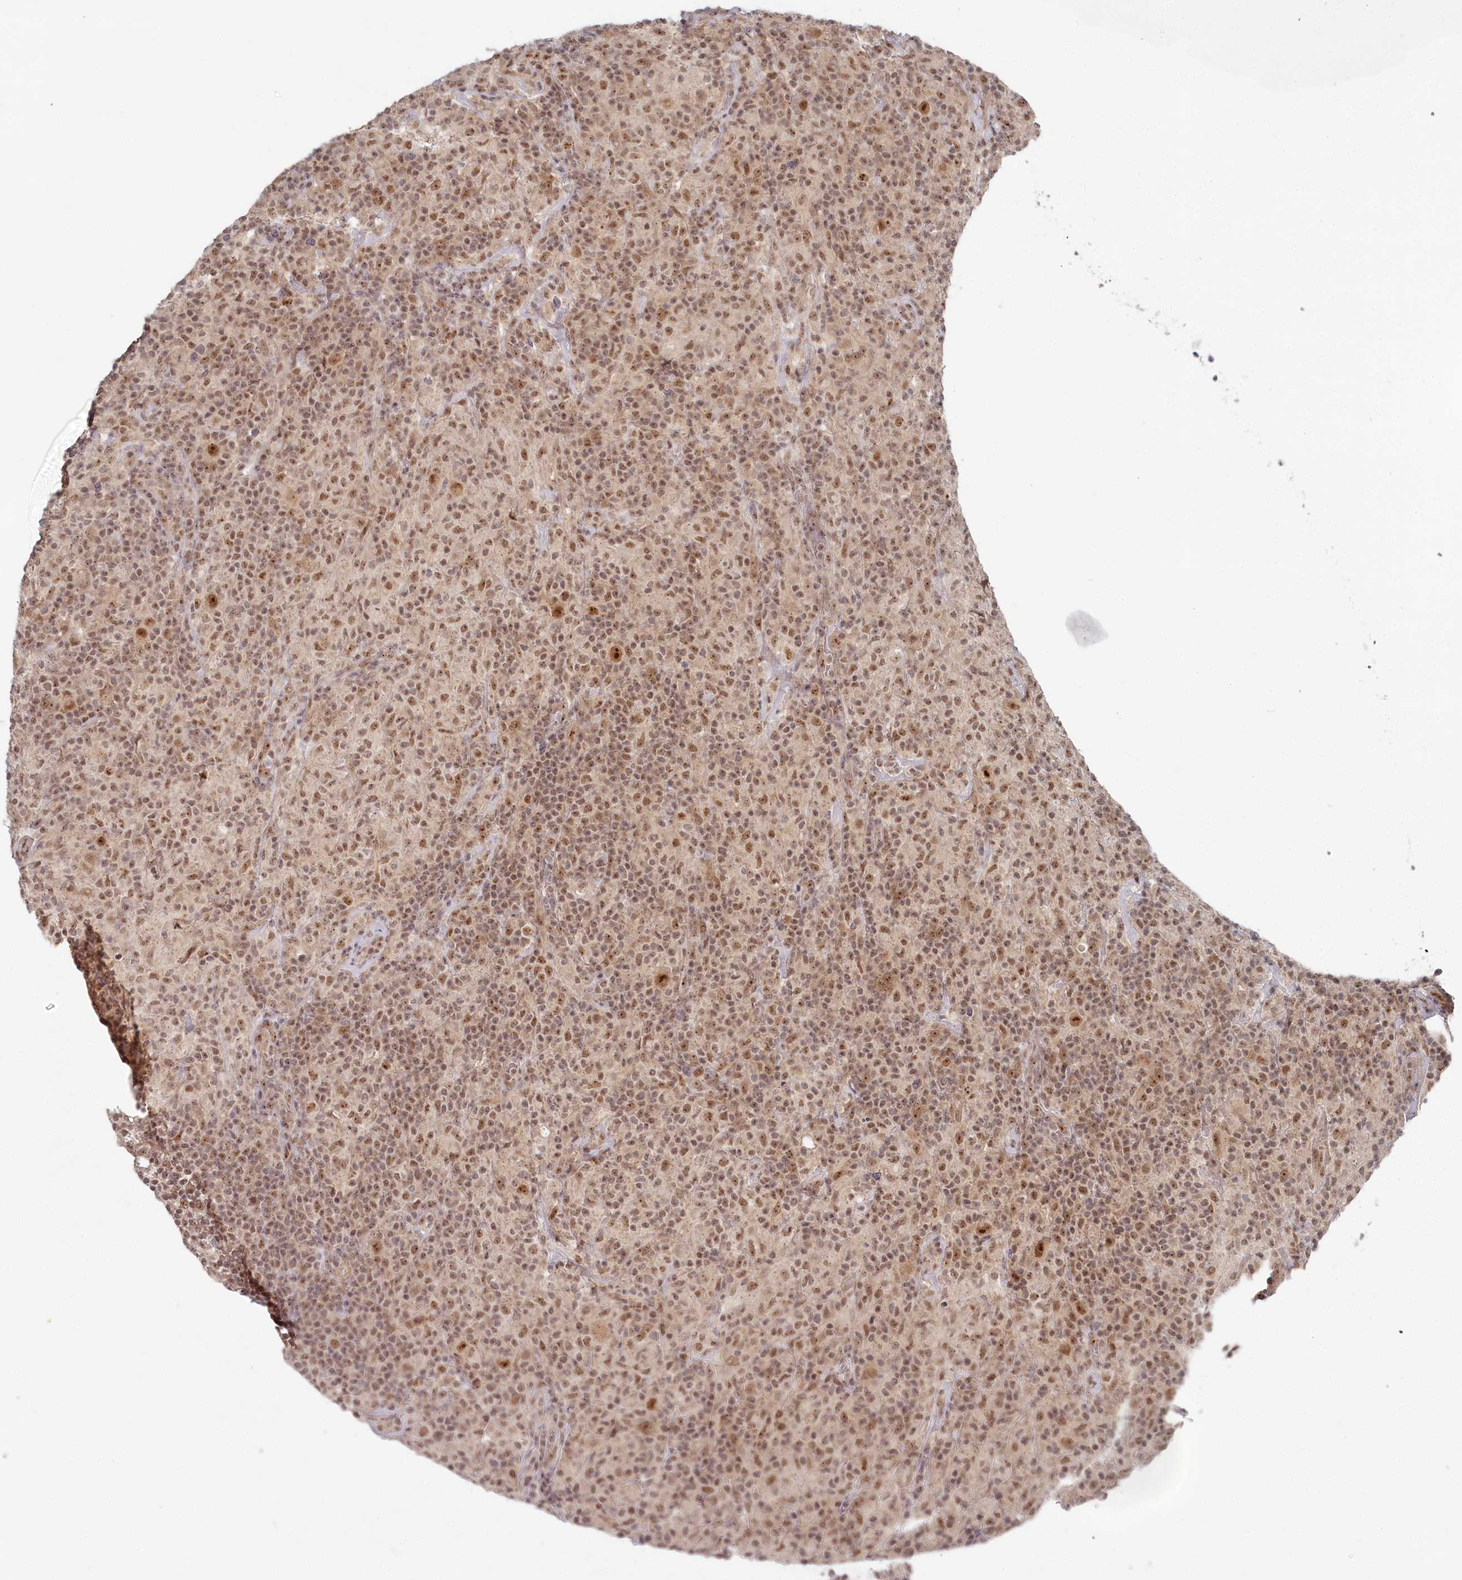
{"staining": {"intensity": "moderate", "quantity": ">75%", "location": "nuclear"}, "tissue": "lymphoma", "cell_type": "Tumor cells", "image_type": "cancer", "snomed": [{"axis": "morphology", "description": "Hodgkin's disease, NOS"}, {"axis": "topography", "description": "Lymph node"}], "caption": "High-power microscopy captured an immunohistochemistry photomicrograph of lymphoma, revealing moderate nuclear positivity in about >75% of tumor cells.", "gene": "EXOSC1", "patient": {"sex": "male", "age": 70}}